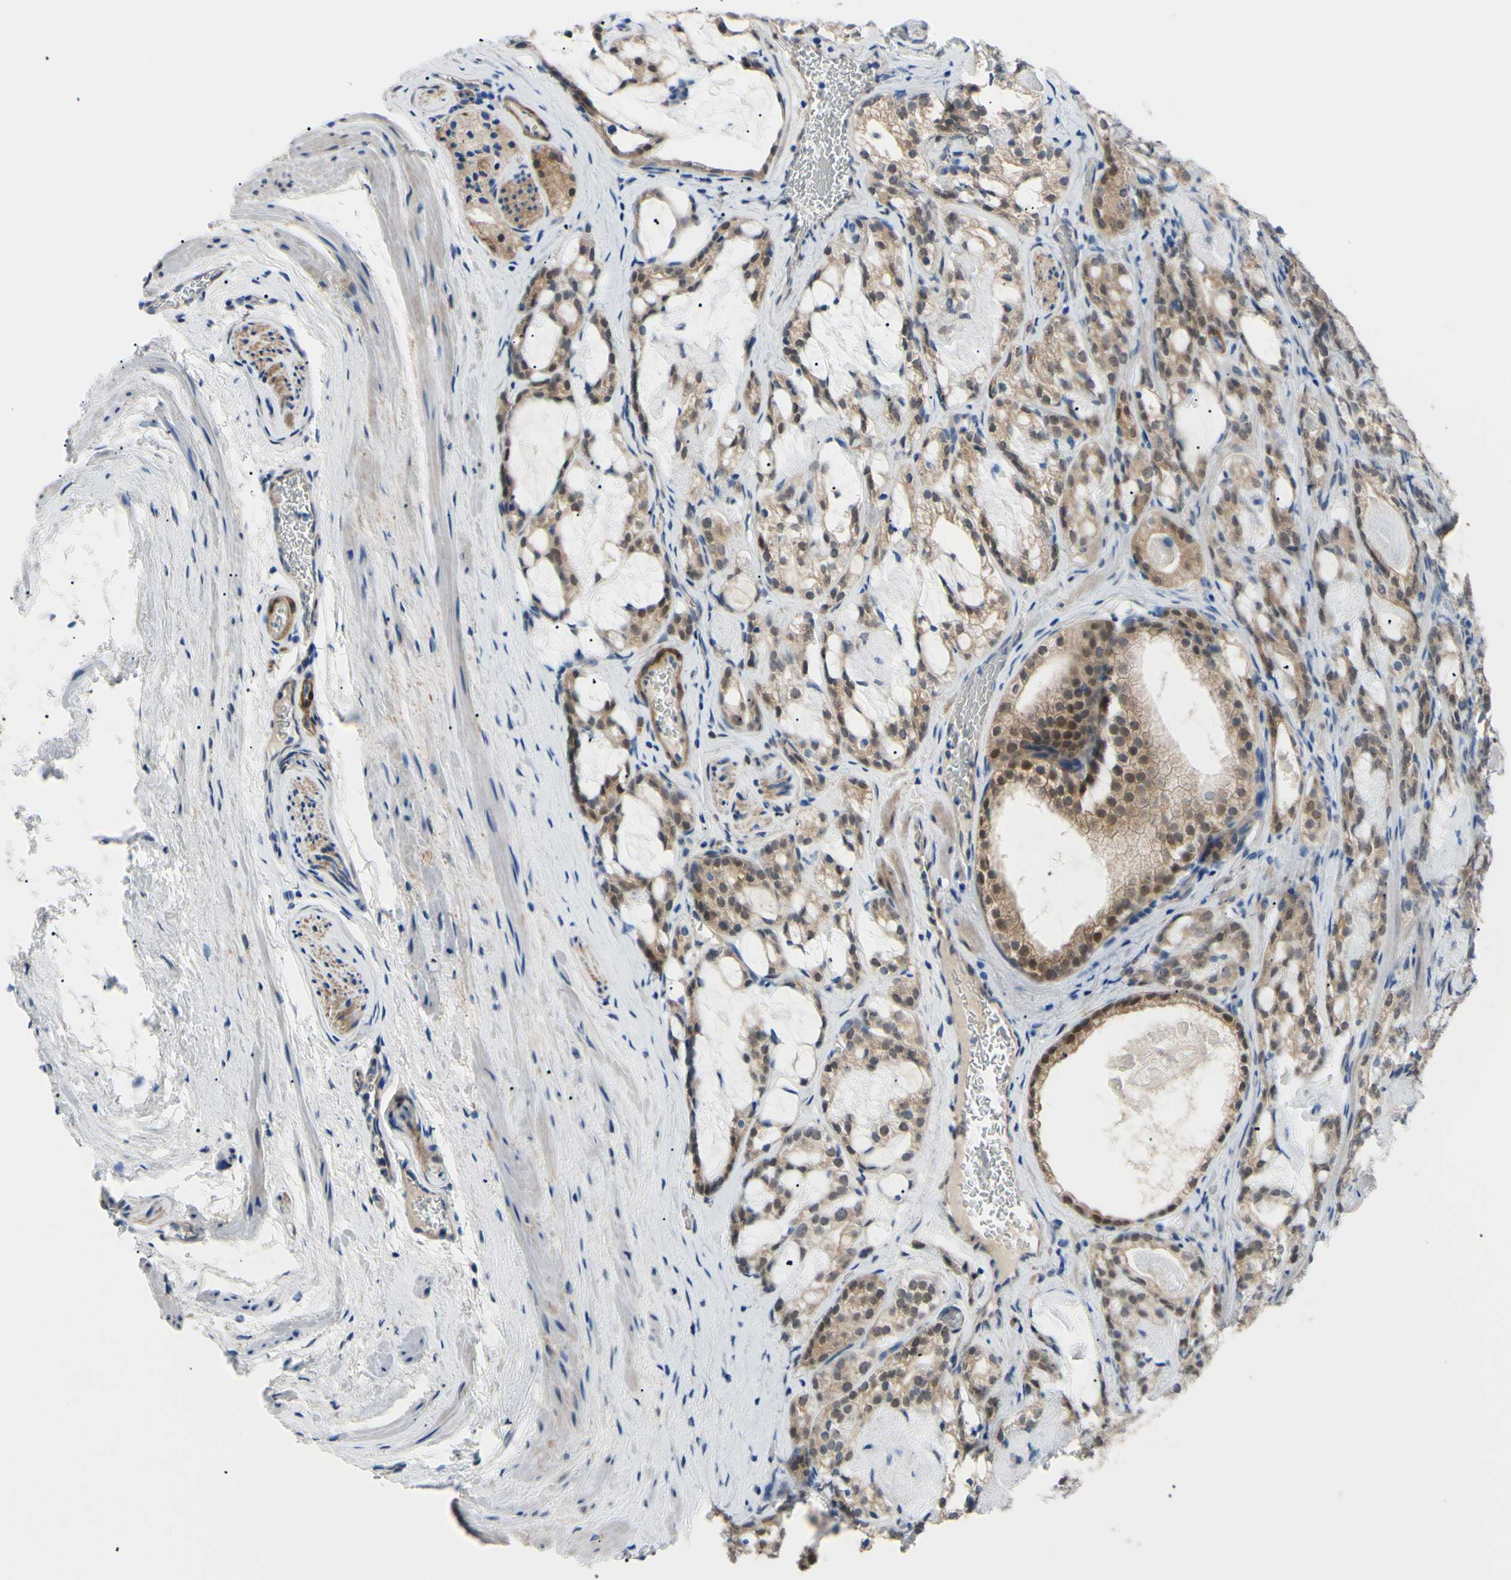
{"staining": {"intensity": "moderate", "quantity": "25%-75%", "location": "cytoplasmic/membranous,nuclear"}, "tissue": "prostate cancer", "cell_type": "Tumor cells", "image_type": "cancer", "snomed": [{"axis": "morphology", "description": "Adenocarcinoma, Low grade"}, {"axis": "topography", "description": "Prostate"}], "caption": "Prostate cancer (adenocarcinoma (low-grade)) stained with DAB (3,3'-diaminobenzidine) IHC exhibits medium levels of moderate cytoplasmic/membranous and nuclear positivity in approximately 25%-75% of tumor cells.", "gene": "NOL3", "patient": {"sex": "male", "age": 59}}